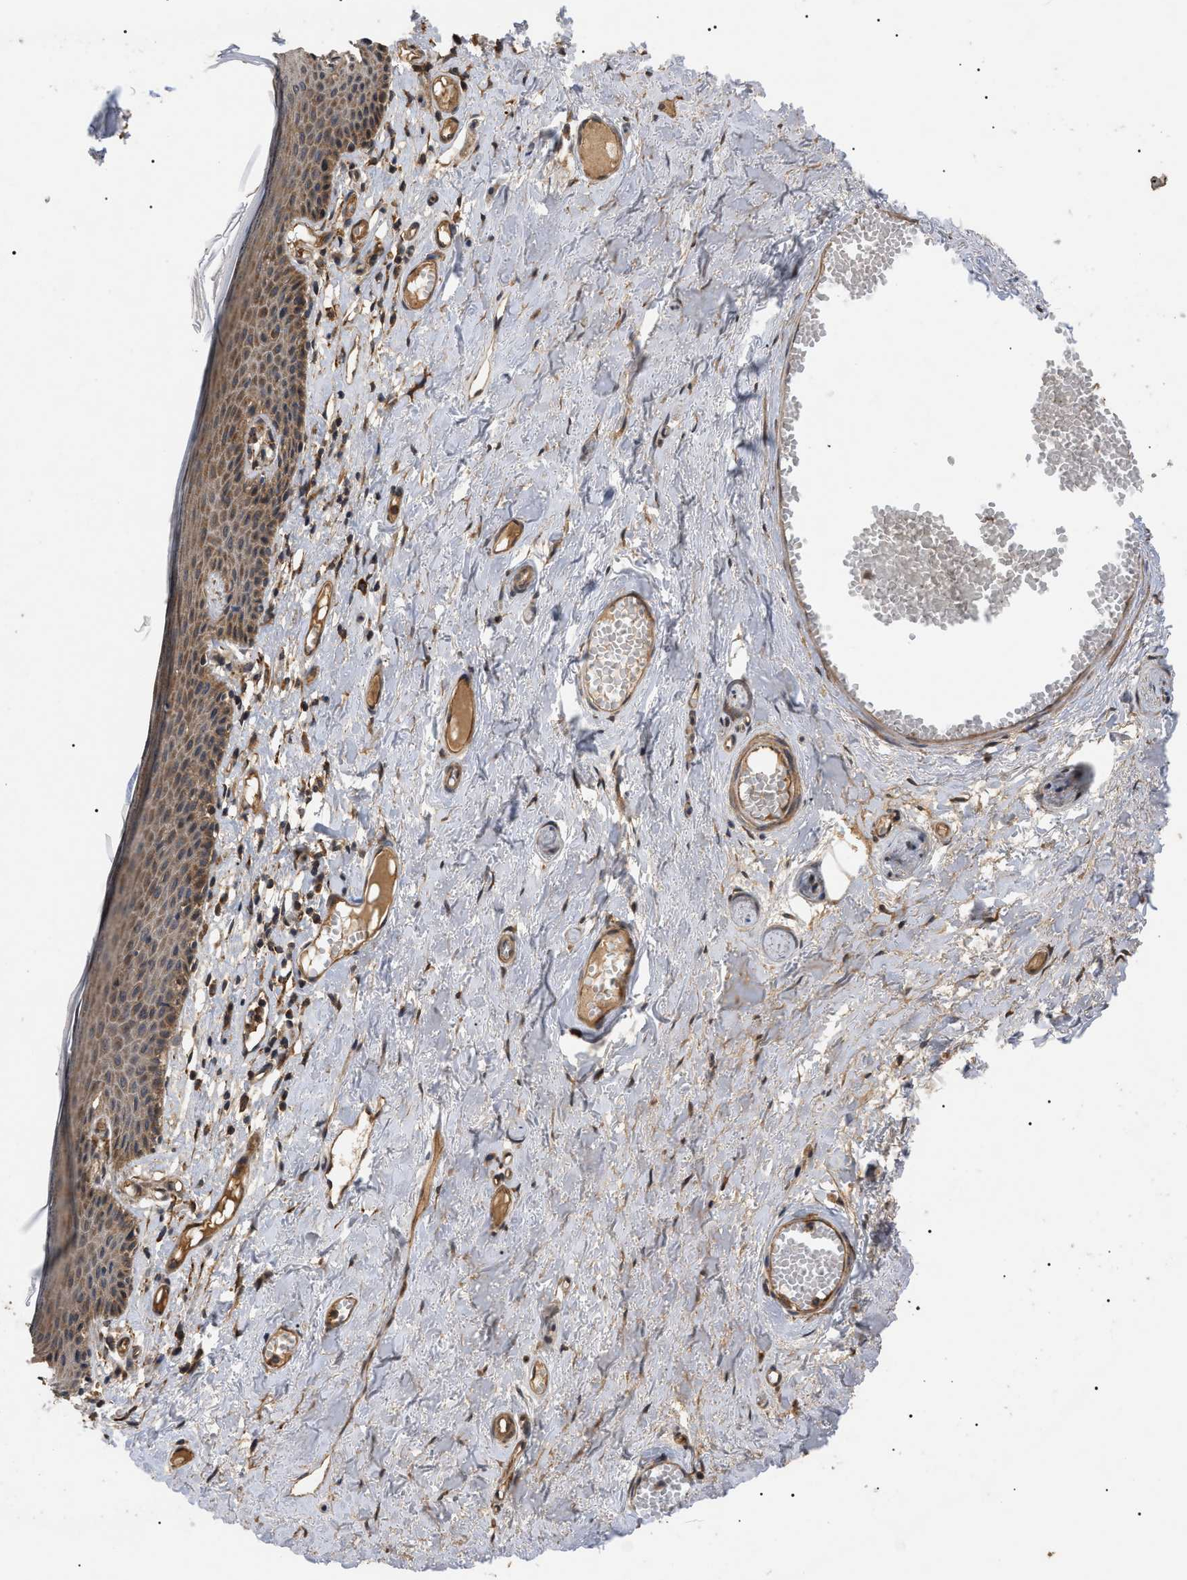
{"staining": {"intensity": "moderate", "quantity": ">75%", "location": "cytoplasmic/membranous"}, "tissue": "skin", "cell_type": "Epidermal cells", "image_type": "normal", "snomed": [{"axis": "morphology", "description": "Normal tissue, NOS"}, {"axis": "topography", "description": "Adipose tissue"}, {"axis": "topography", "description": "Vascular tissue"}, {"axis": "topography", "description": "Anal"}, {"axis": "topography", "description": "Peripheral nerve tissue"}], "caption": "Benign skin demonstrates moderate cytoplasmic/membranous positivity in approximately >75% of epidermal cells, visualized by immunohistochemistry.", "gene": "ASTL", "patient": {"sex": "female", "age": 54}}